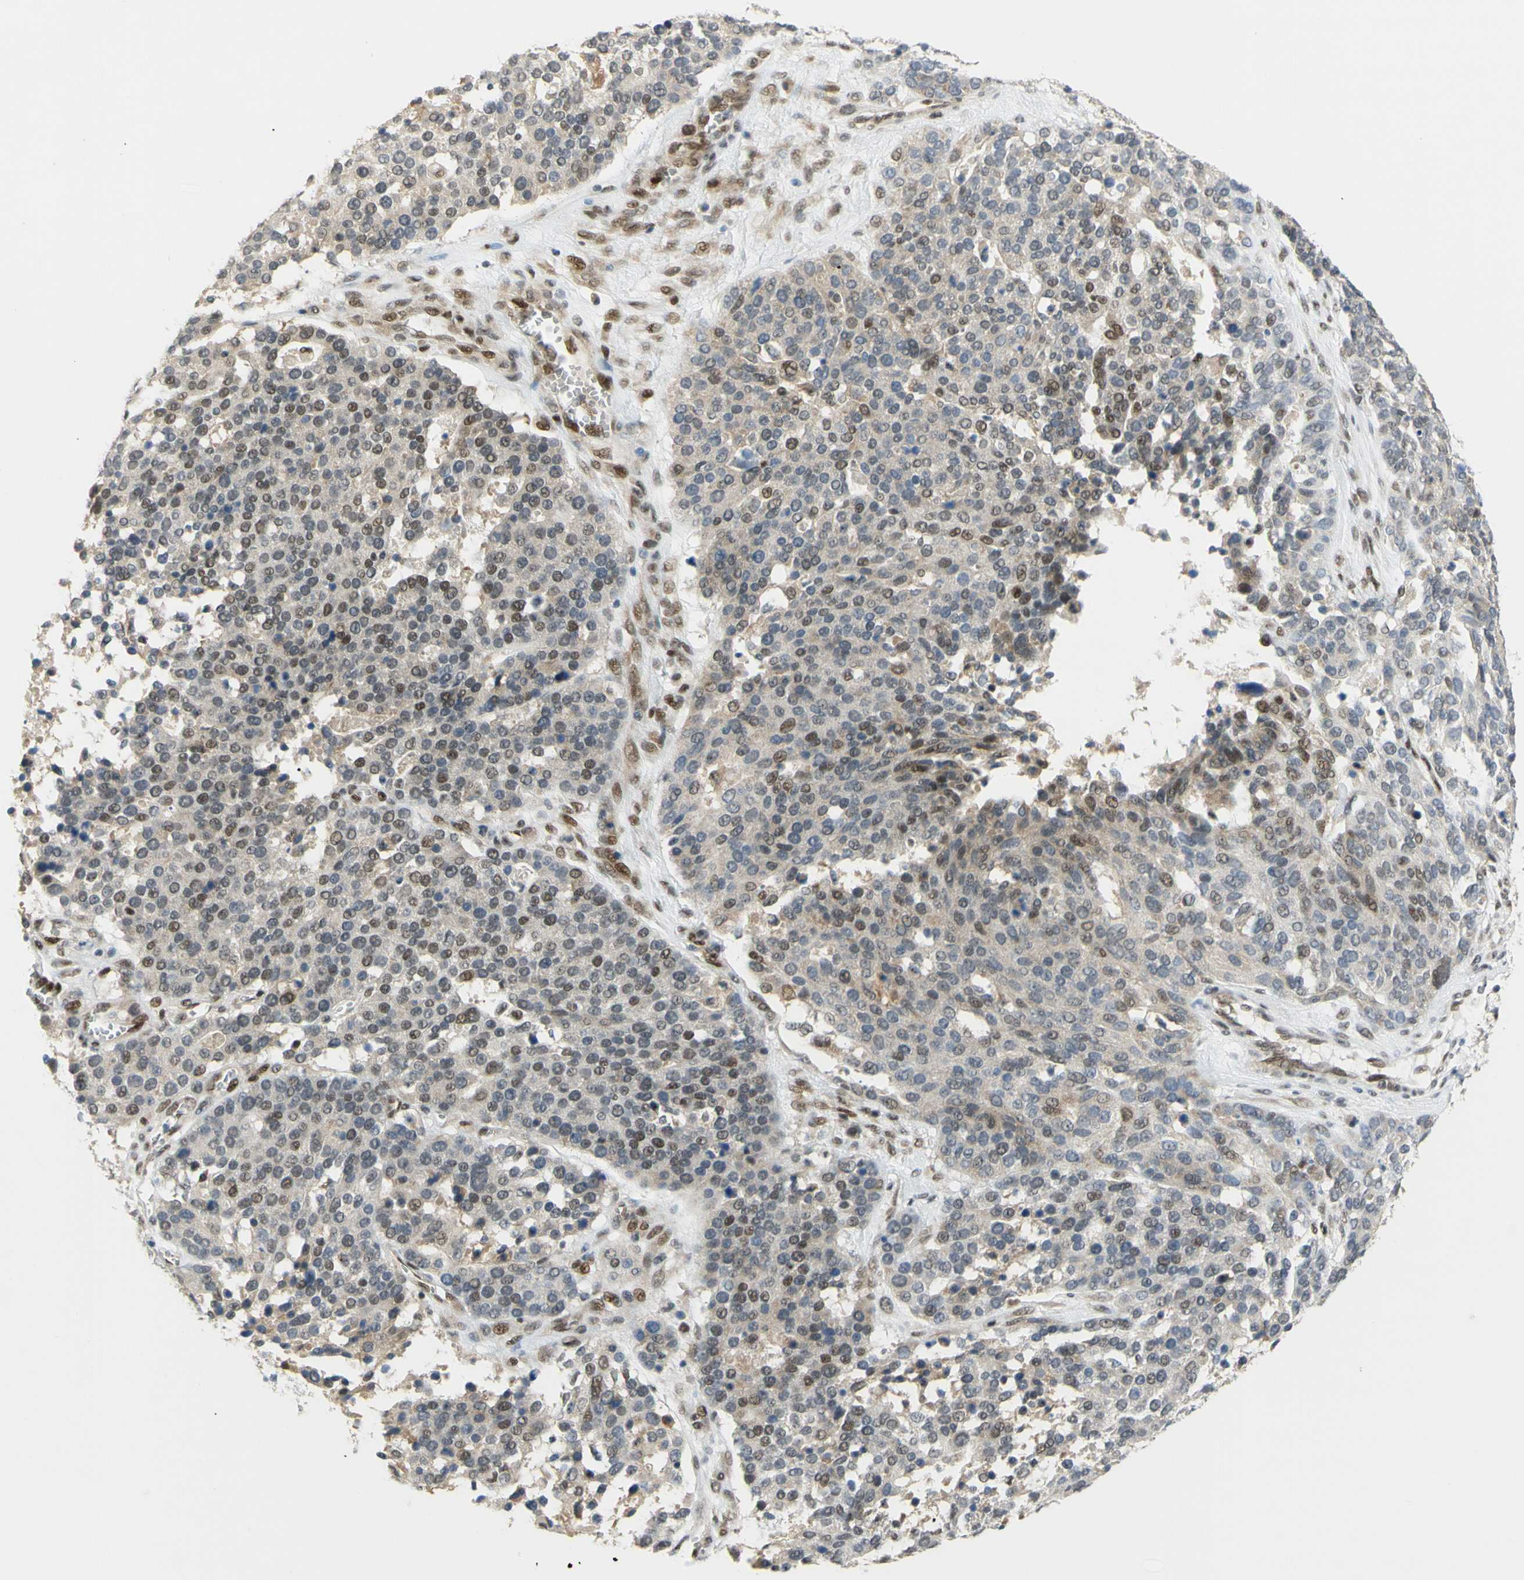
{"staining": {"intensity": "weak", "quantity": "25%-75%", "location": "nuclear"}, "tissue": "ovarian cancer", "cell_type": "Tumor cells", "image_type": "cancer", "snomed": [{"axis": "morphology", "description": "Cystadenocarcinoma, serous, NOS"}, {"axis": "topography", "description": "Ovary"}], "caption": "Ovarian cancer (serous cystadenocarcinoma) stained with a brown dye exhibits weak nuclear positive expression in approximately 25%-75% of tumor cells.", "gene": "DDX1", "patient": {"sex": "female", "age": 44}}